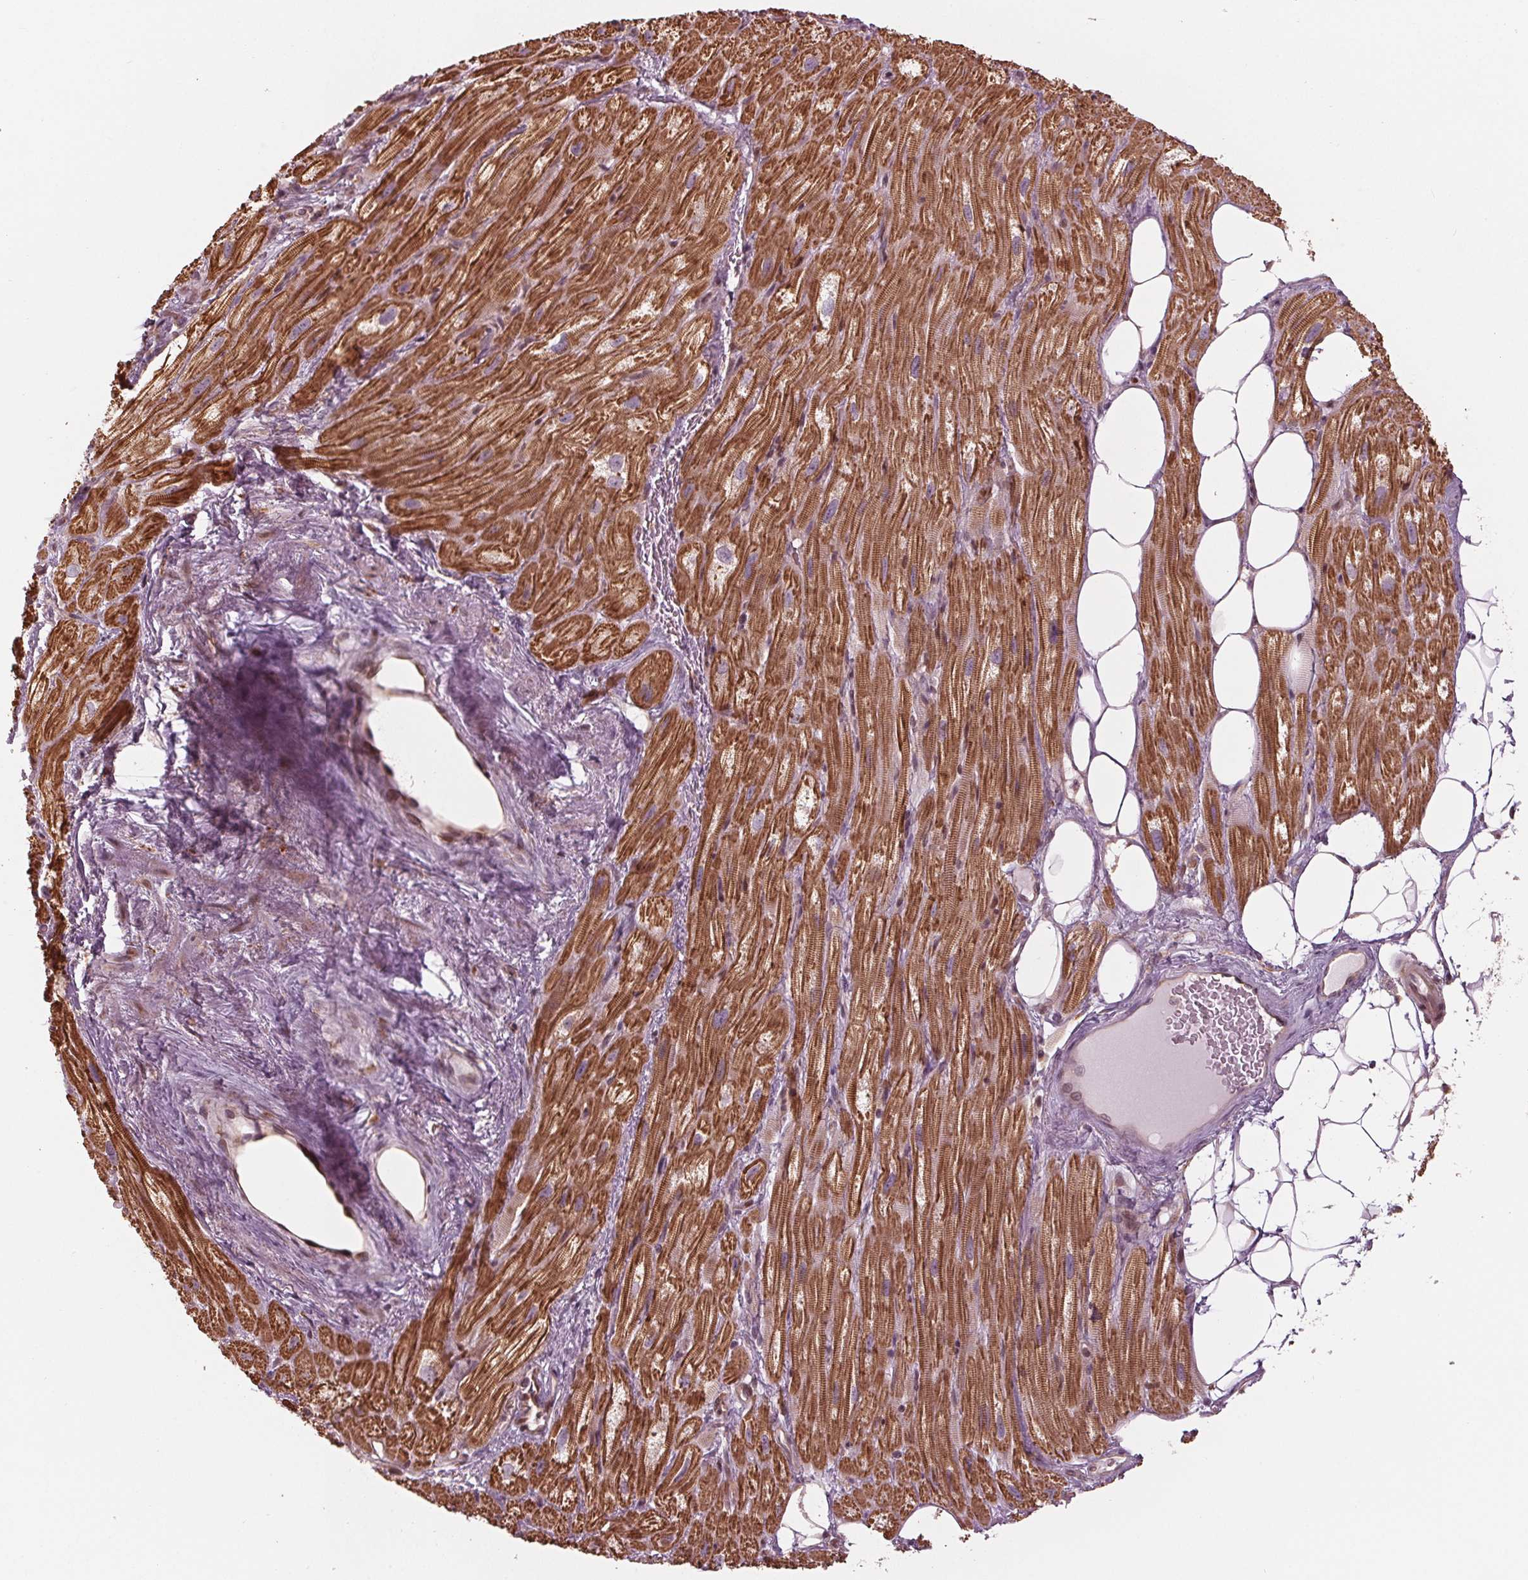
{"staining": {"intensity": "strong", "quantity": "25%-75%", "location": "cytoplasmic/membranous"}, "tissue": "heart muscle", "cell_type": "Cardiomyocytes", "image_type": "normal", "snomed": [{"axis": "morphology", "description": "Normal tissue, NOS"}, {"axis": "topography", "description": "Heart"}], "caption": "Protein staining displays strong cytoplasmic/membranous staining in about 25%-75% of cardiomyocytes in benign heart muscle. The staining was performed using DAB (3,3'-diaminobenzidine), with brown indicating positive protein expression. Nuclei are stained blue with hematoxylin.", "gene": "CMIP", "patient": {"sex": "female", "age": 69}}